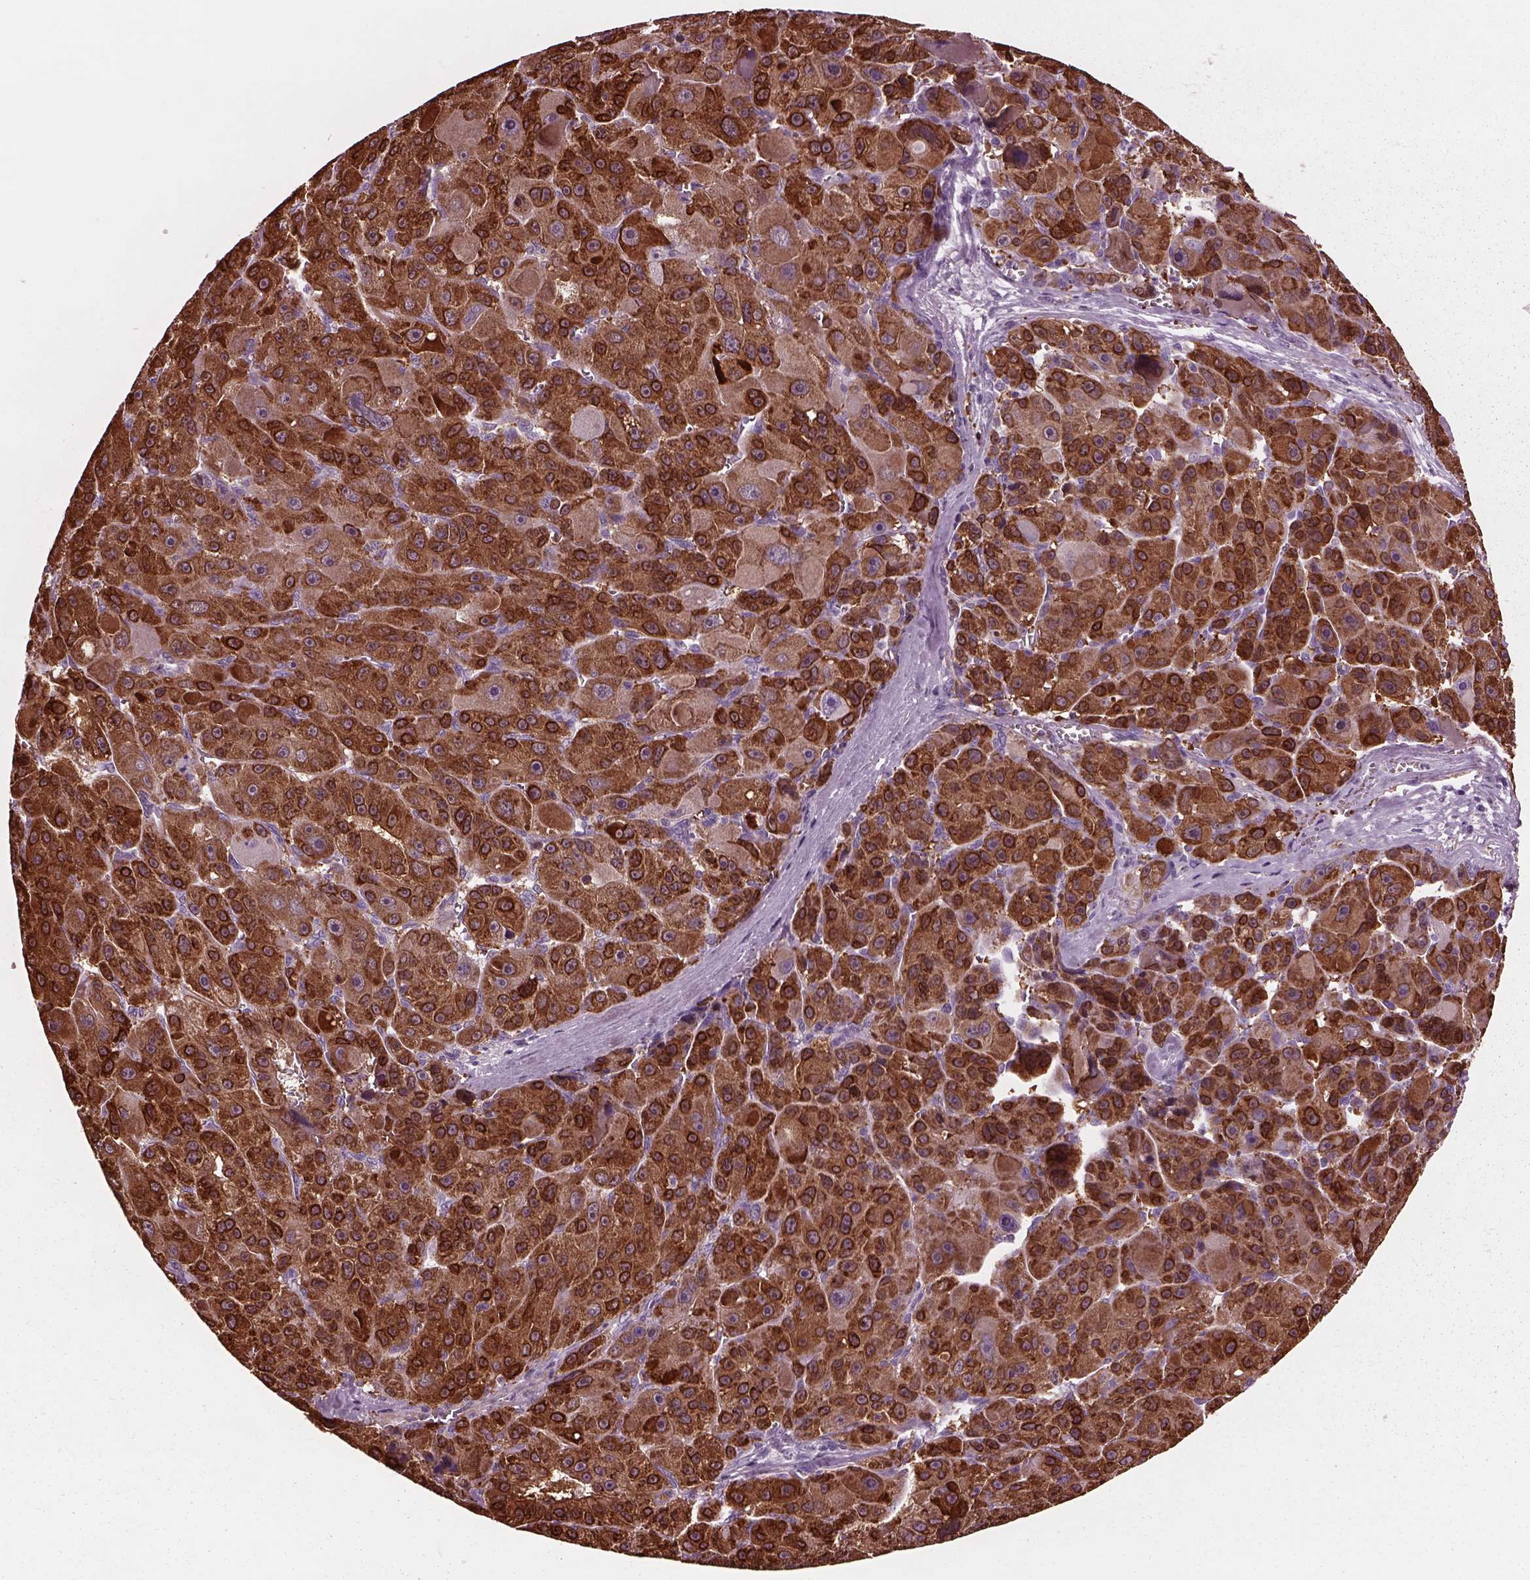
{"staining": {"intensity": "strong", "quantity": ">75%", "location": "cytoplasmic/membranous"}, "tissue": "liver cancer", "cell_type": "Tumor cells", "image_type": "cancer", "snomed": [{"axis": "morphology", "description": "Carcinoma, Hepatocellular, NOS"}, {"axis": "topography", "description": "Liver"}], "caption": "Liver cancer (hepatocellular carcinoma) stained with IHC reveals strong cytoplasmic/membranous staining in approximately >75% of tumor cells.", "gene": "GDF11", "patient": {"sex": "male", "age": 76}}